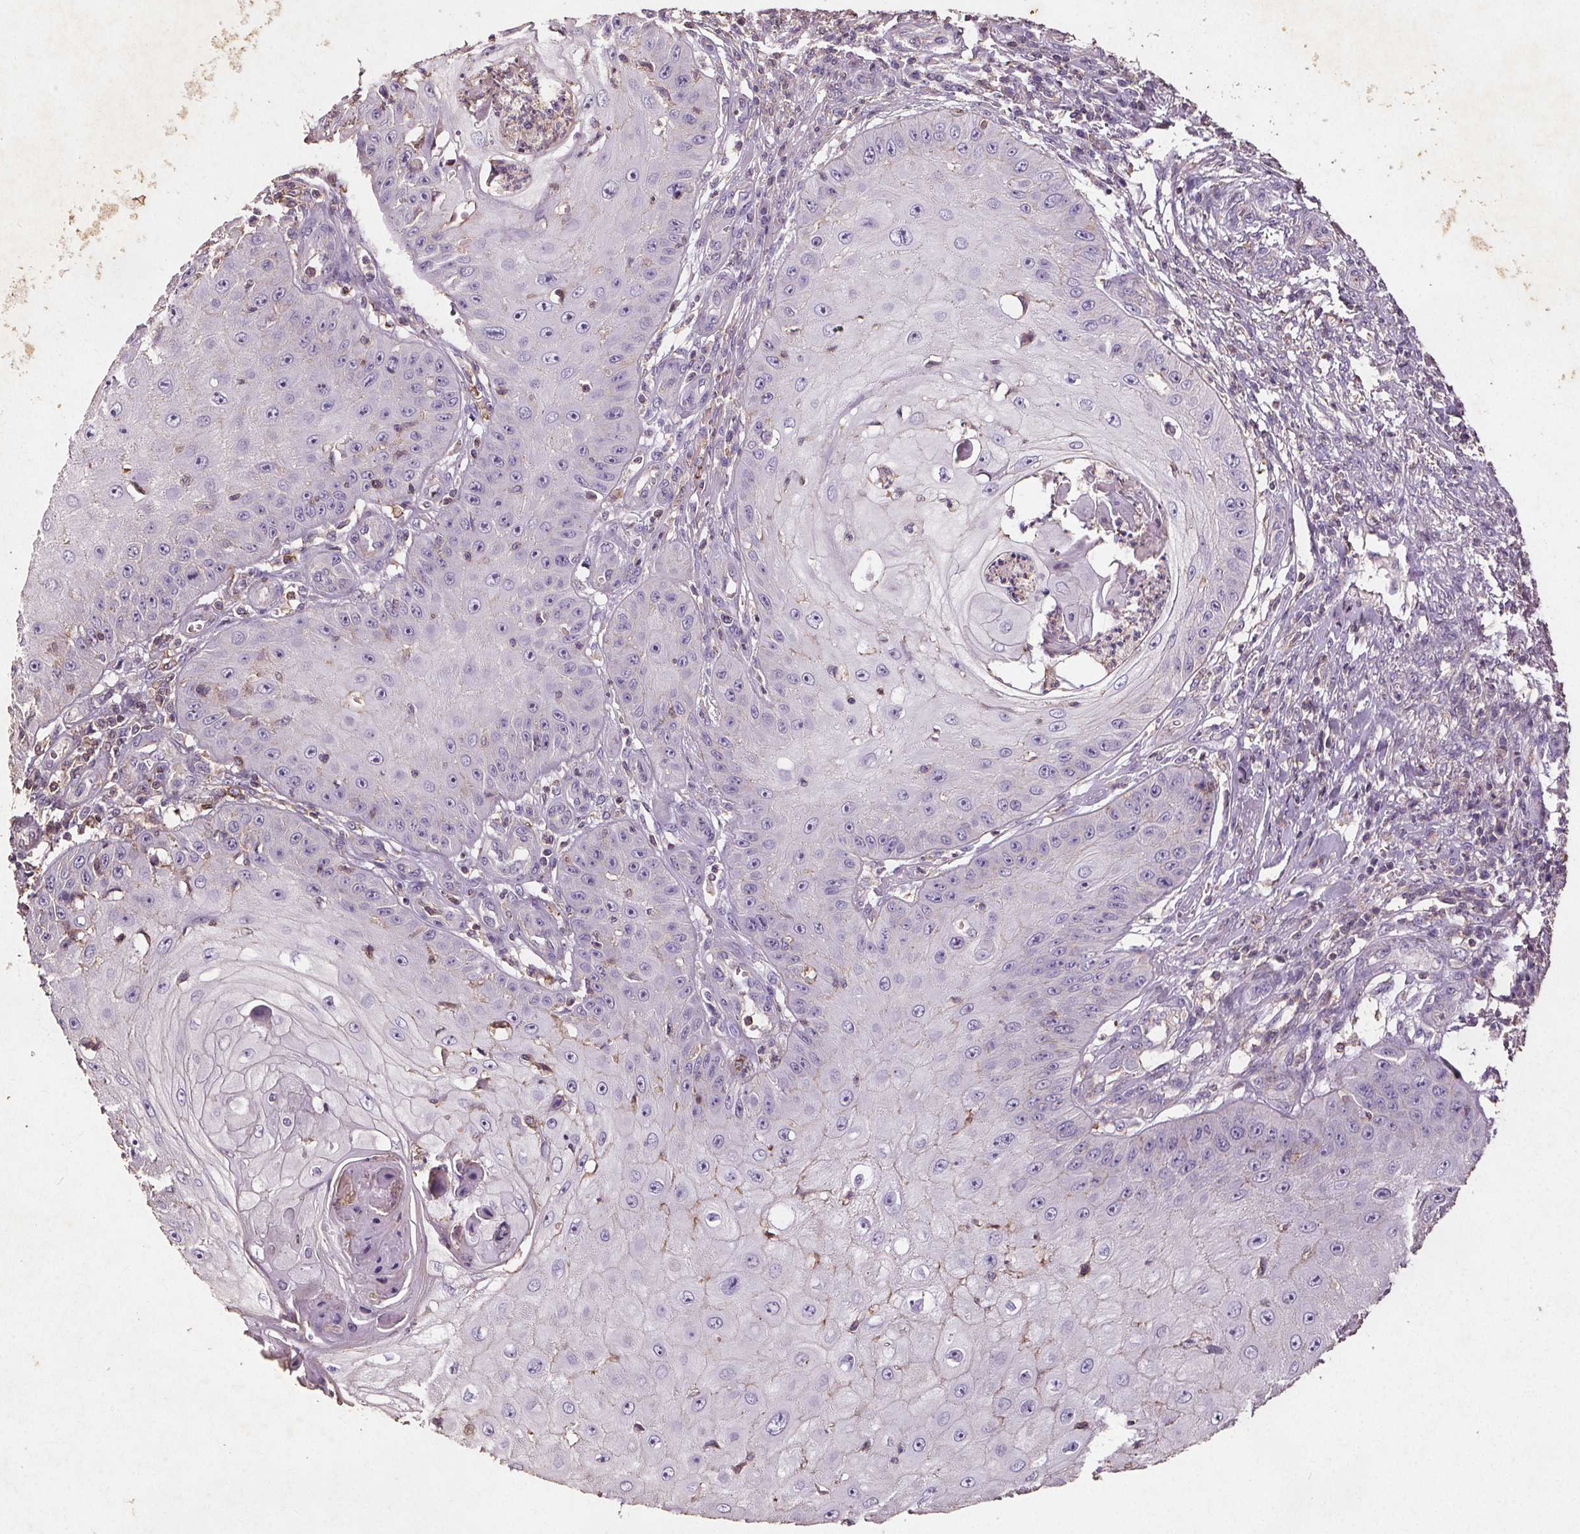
{"staining": {"intensity": "negative", "quantity": "none", "location": "none"}, "tissue": "skin cancer", "cell_type": "Tumor cells", "image_type": "cancer", "snomed": [{"axis": "morphology", "description": "Squamous cell carcinoma, NOS"}, {"axis": "topography", "description": "Skin"}], "caption": "Tumor cells are negative for brown protein staining in squamous cell carcinoma (skin).", "gene": "C19orf84", "patient": {"sex": "male", "age": 70}}